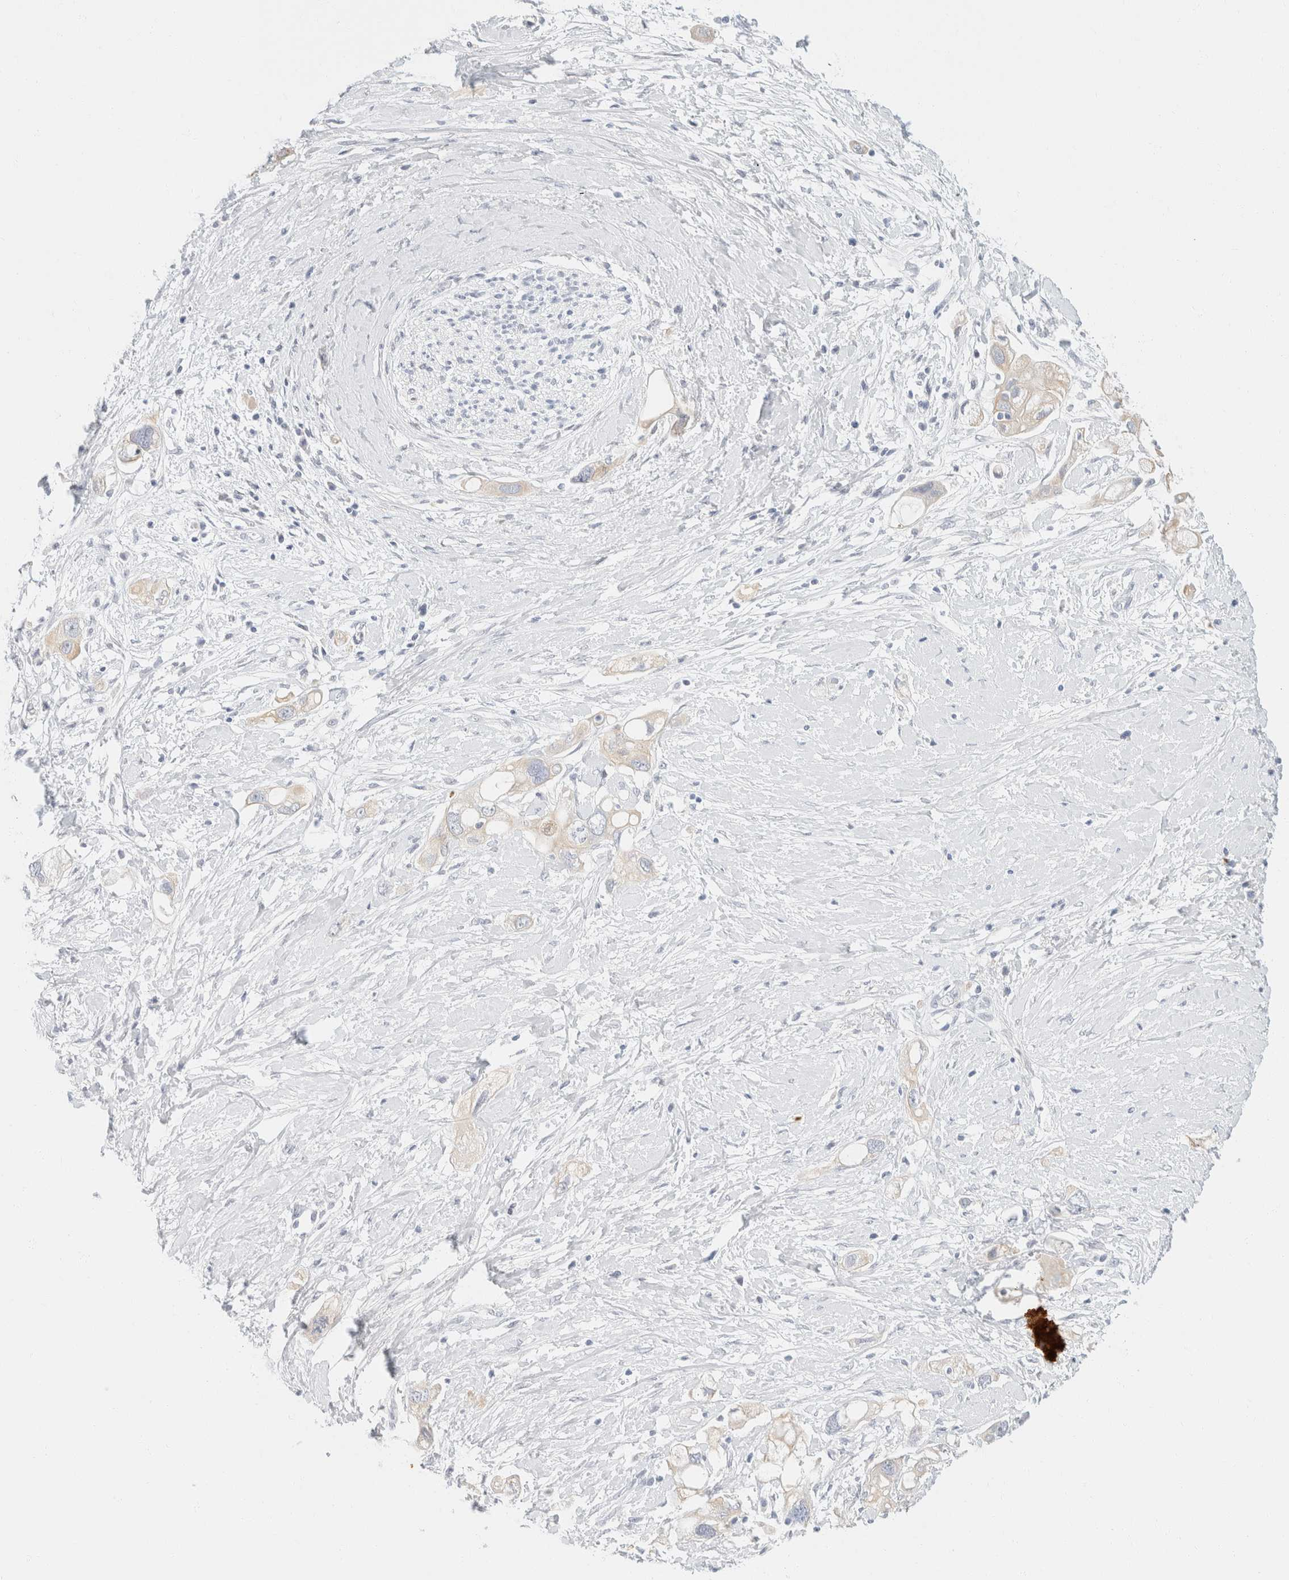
{"staining": {"intensity": "negative", "quantity": "none", "location": "none"}, "tissue": "pancreatic cancer", "cell_type": "Tumor cells", "image_type": "cancer", "snomed": [{"axis": "morphology", "description": "Adenocarcinoma, NOS"}, {"axis": "topography", "description": "Pancreas"}], "caption": "The image demonstrates no staining of tumor cells in adenocarcinoma (pancreatic). (Brightfield microscopy of DAB immunohistochemistry at high magnification).", "gene": "KRT20", "patient": {"sex": "female", "age": 56}}